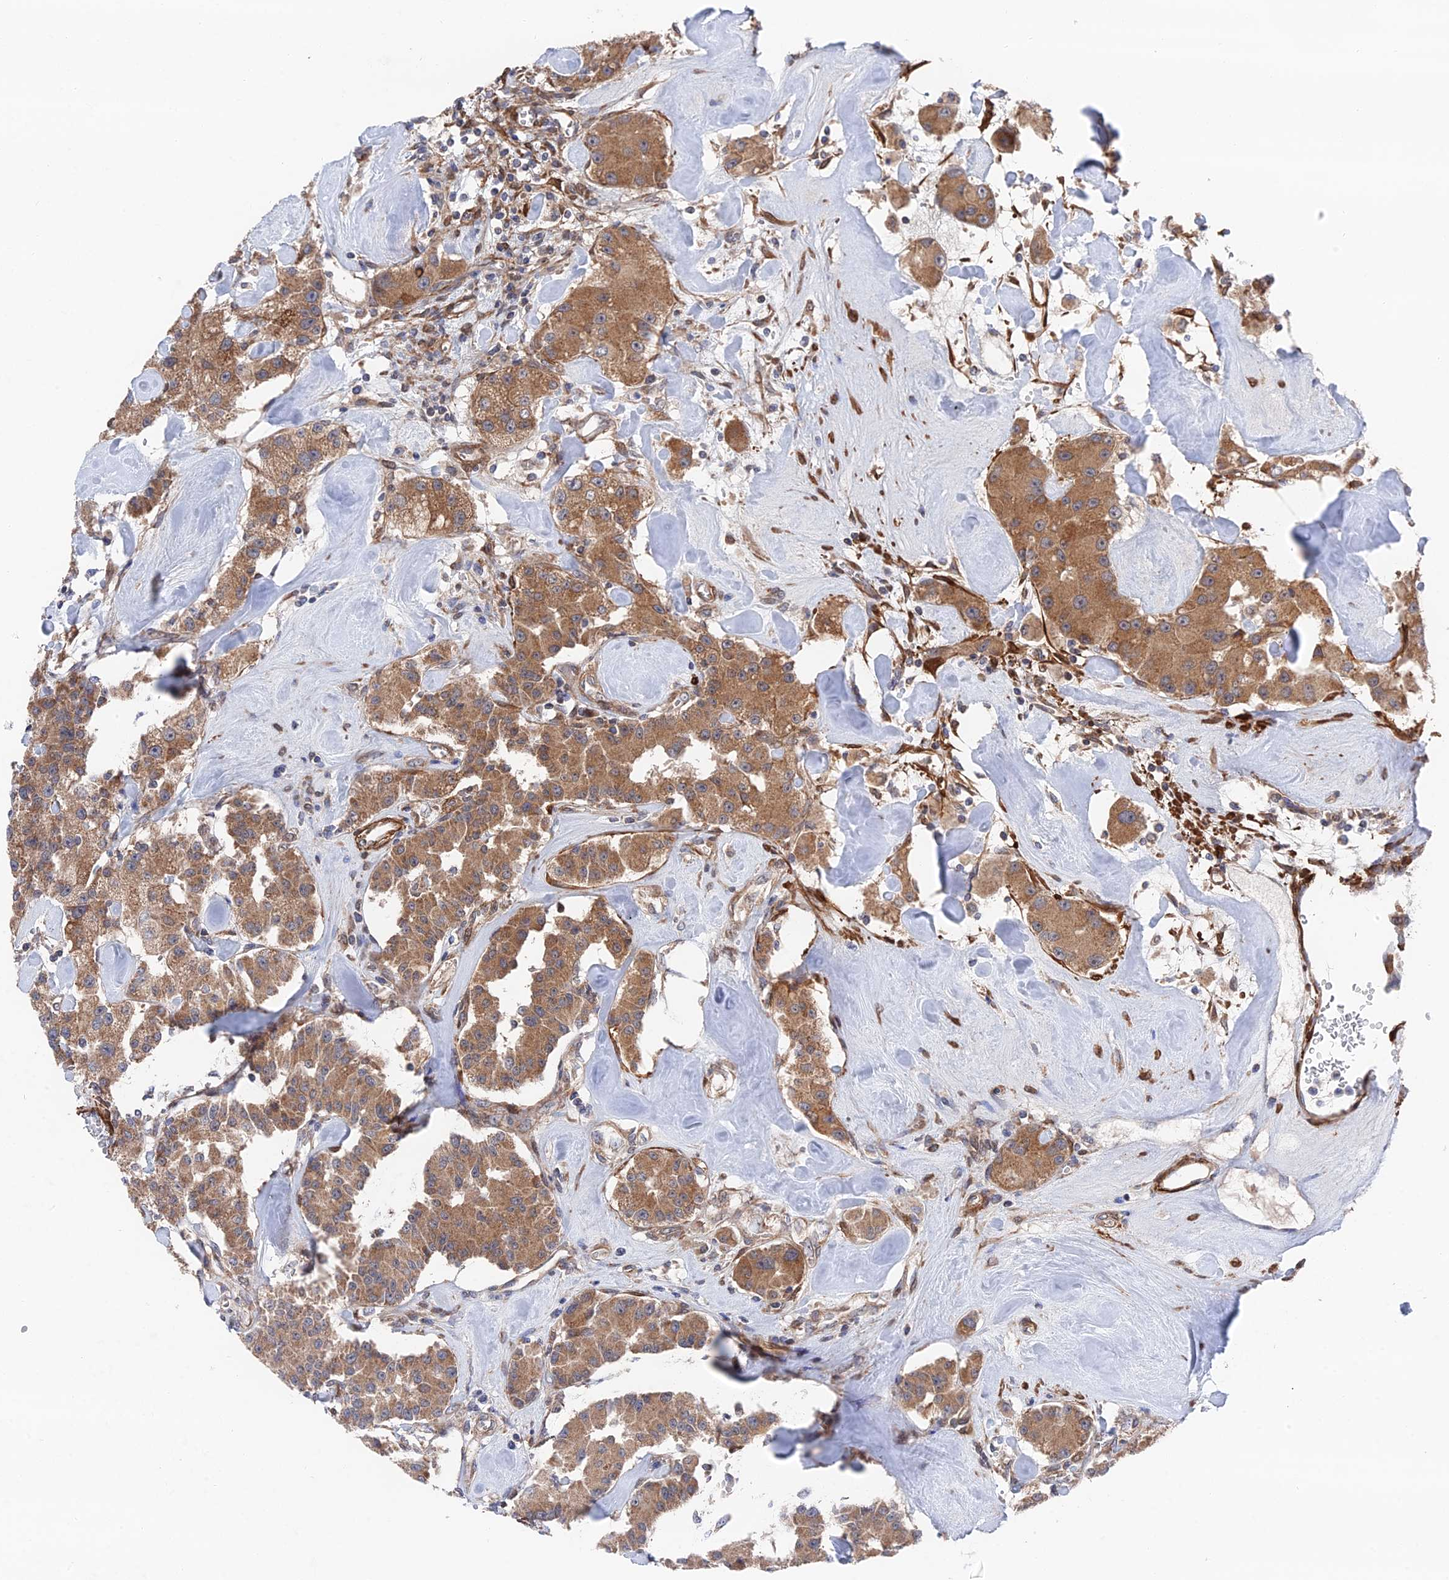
{"staining": {"intensity": "moderate", "quantity": ">75%", "location": "cytoplasmic/membranous"}, "tissue": "carcinoid", "cell_type": "Tumor cells", "image_type": "cancer", "snomed": [{"axis": "morphology", "description": "Carcinoid, malignant, NOS"}, {"axis": "topography", "description": "Pancreas"}], "caption": "Carcinoid tissue demonstrates moderate cytoplasmic/membranous staining in approximately >75% of tumor cells, visualized by immunohistochemistry.", "gene": "ZNF320", "patient": {"sex": "male", "age": 41}}